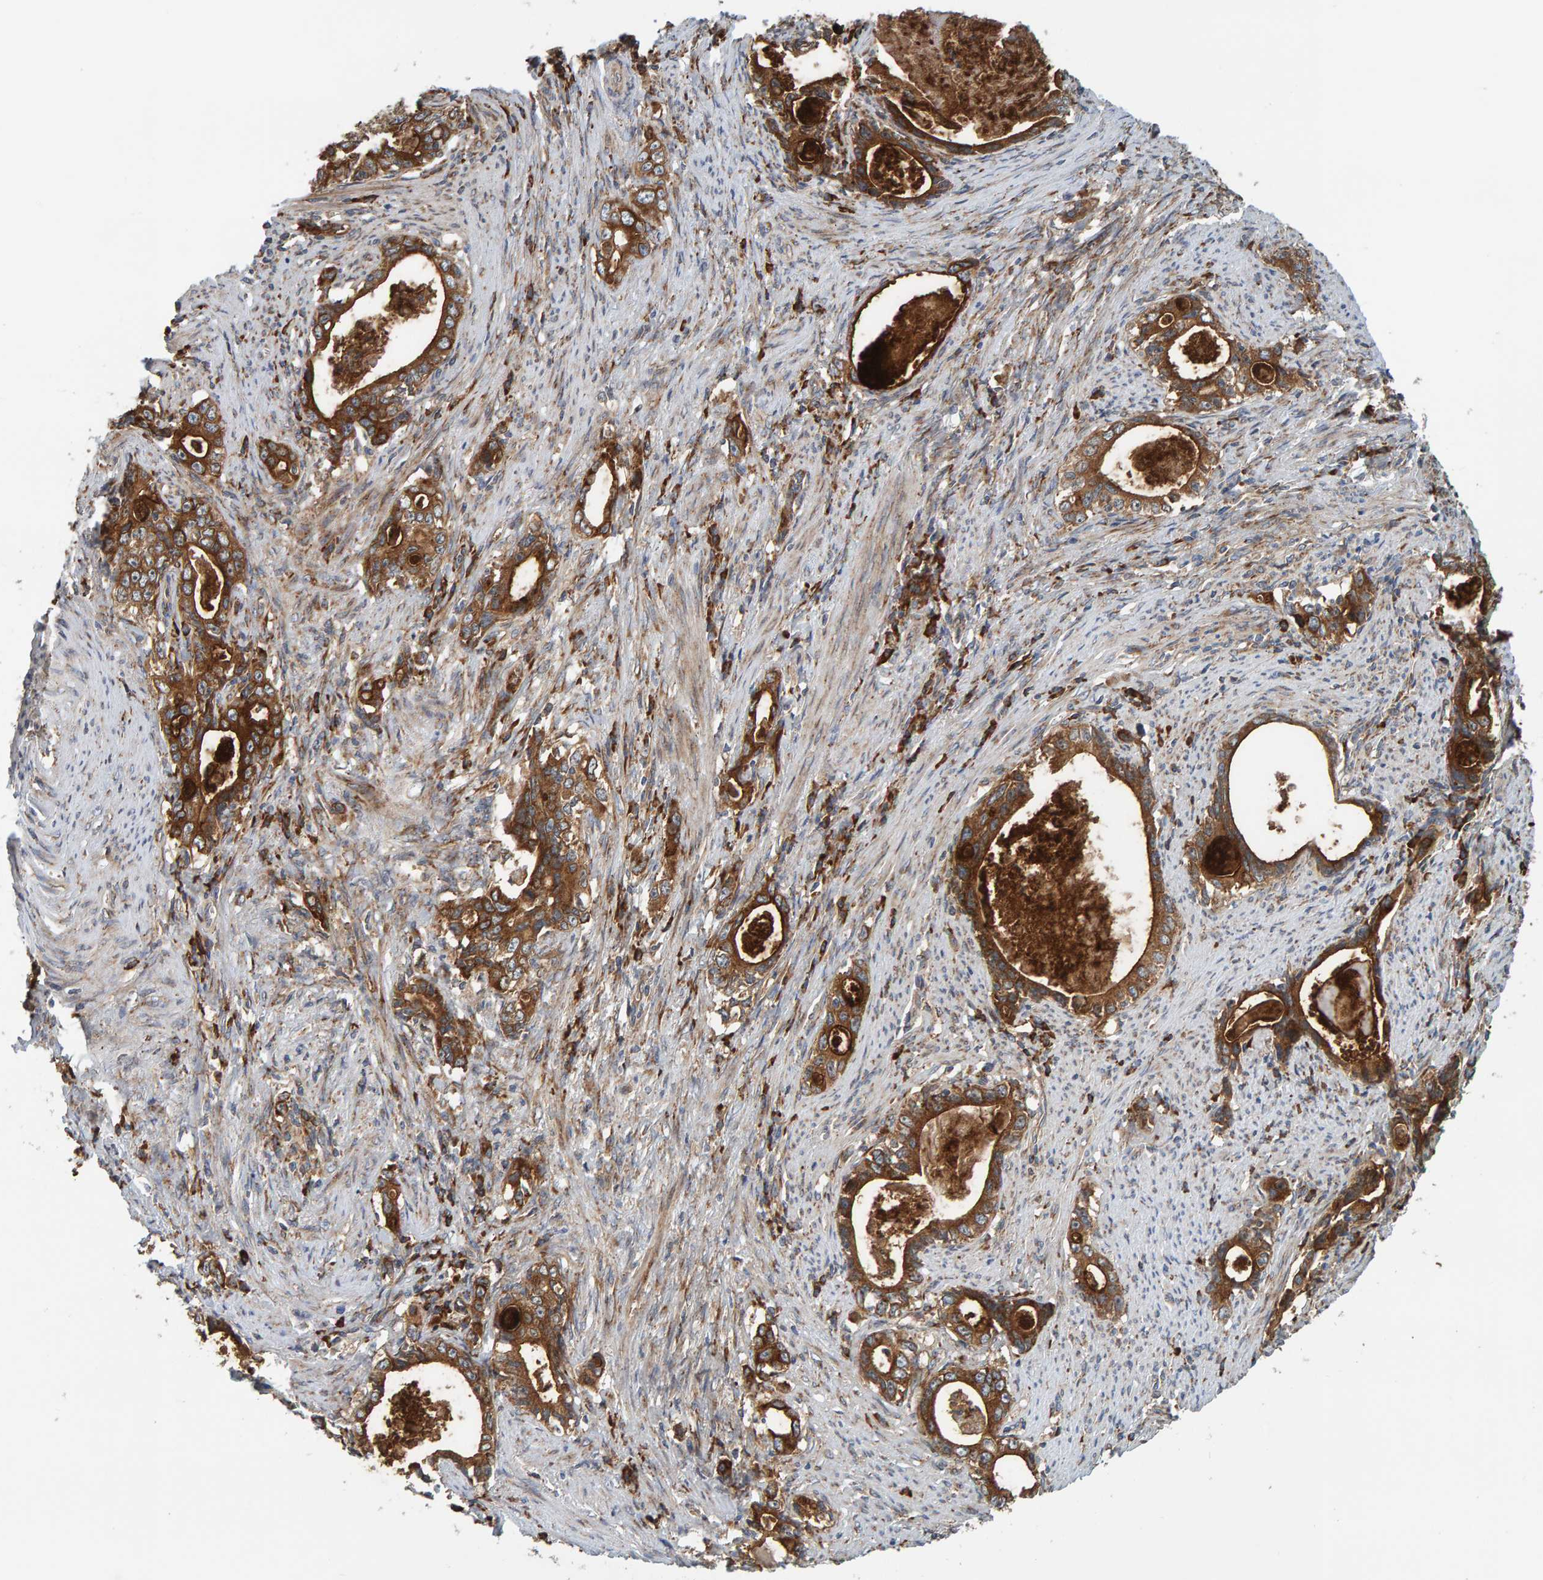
{"staining": {"intensity": "strong", "quantity": ">75%", "location": "cytoplasmic/membranous"}, "tissue": "stomach cancer", "cell_type": "Tumor cells", "image_type": "cancer", "snomed": [{"axis": "morphology", "description": "Adenocarcinoma, NOS"}, {"axis": "topography", "description": "Stomach, lower"}], "caption": "A photomicrograph of human stomach adenocarcinoma stained for a protein displays strong cytoplasmic/membranous brown staining in tumor cells.", "gene": "BAIAP2", "patient": {"sex": "female", "age": 72}}